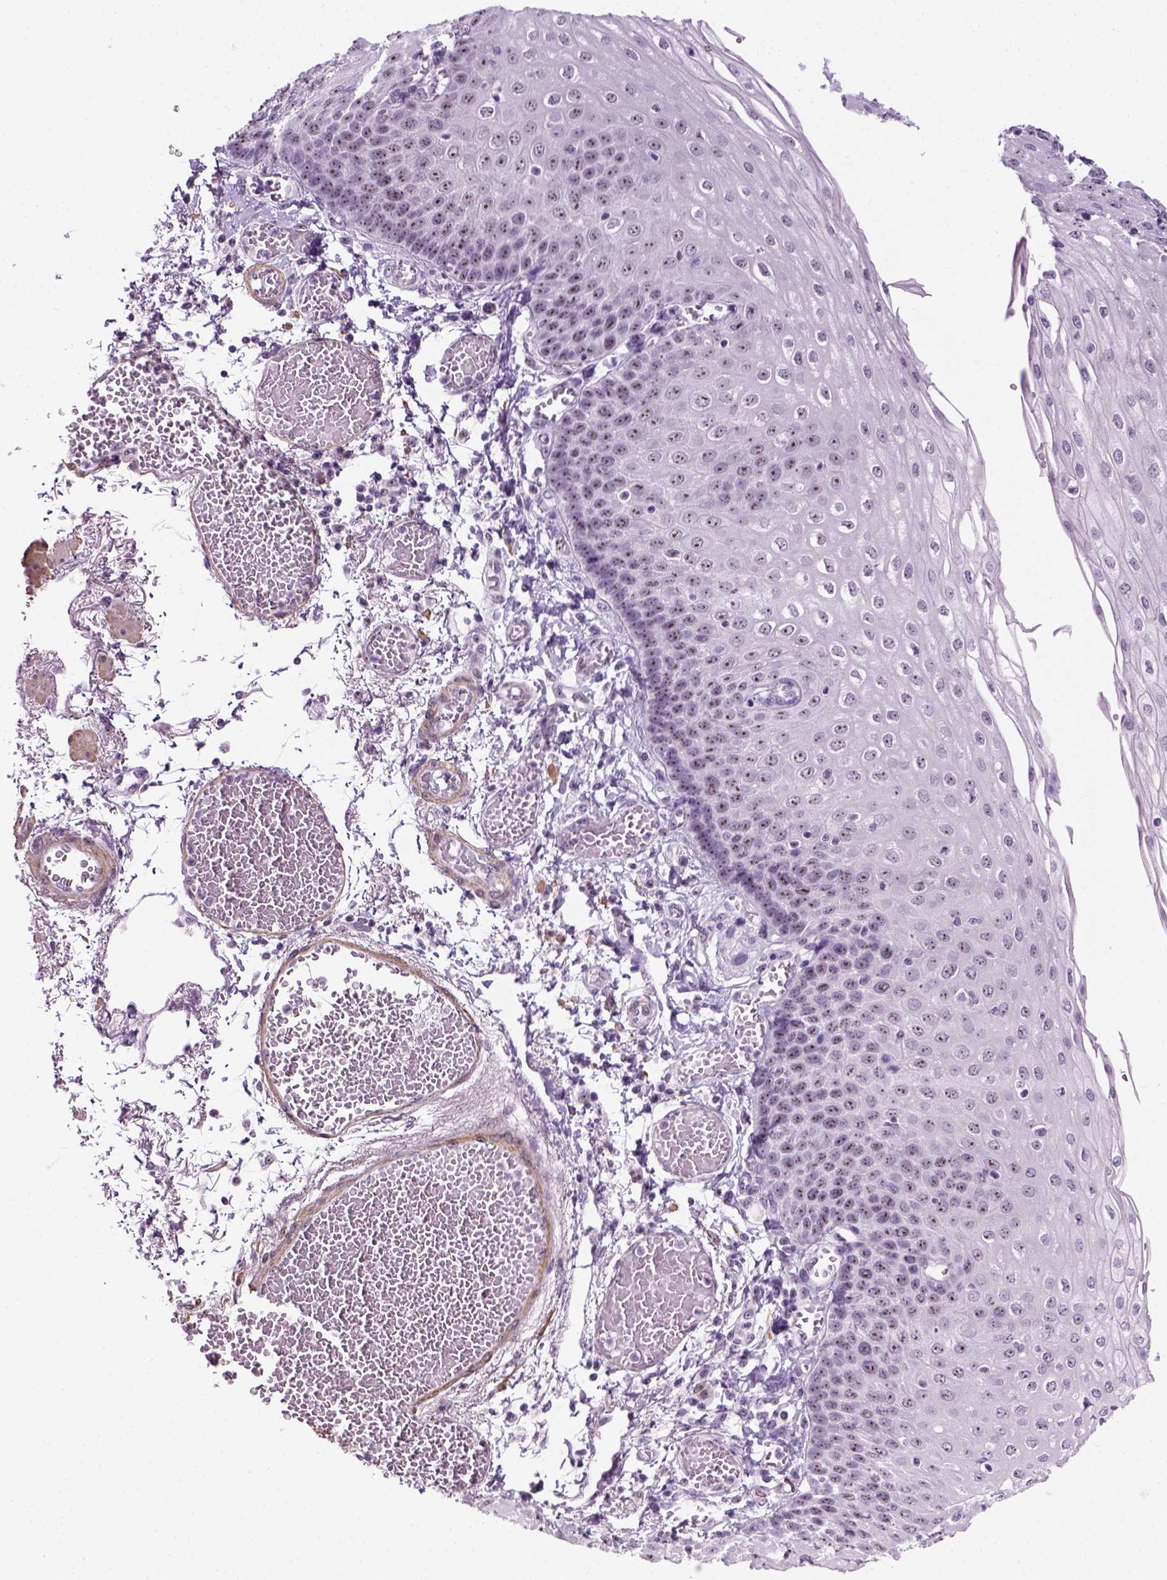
{"staining": {"intensity": "moderate", "quantity": ">75%", "location": "nuclear"}, "tissue": "esophagus", "cell_type": "Squamous epithelial cells", "image_type": "normal", "snomed": [{"axis": "morphology", "description": "Normal tissue, NOS"}, {"axis": "morphology", "description": "Adenocarcinoma, NOS"}, {"axis": "topography", "description": "Esophagus"}], "caption": "Benign esophagus demonstrates moderate nuclear expression in about >75% of squamous epithelial cells, visualized by immunohistochemistry.", "gene": "ZNF865", "patient": {"sex": "male", "age": 81}}